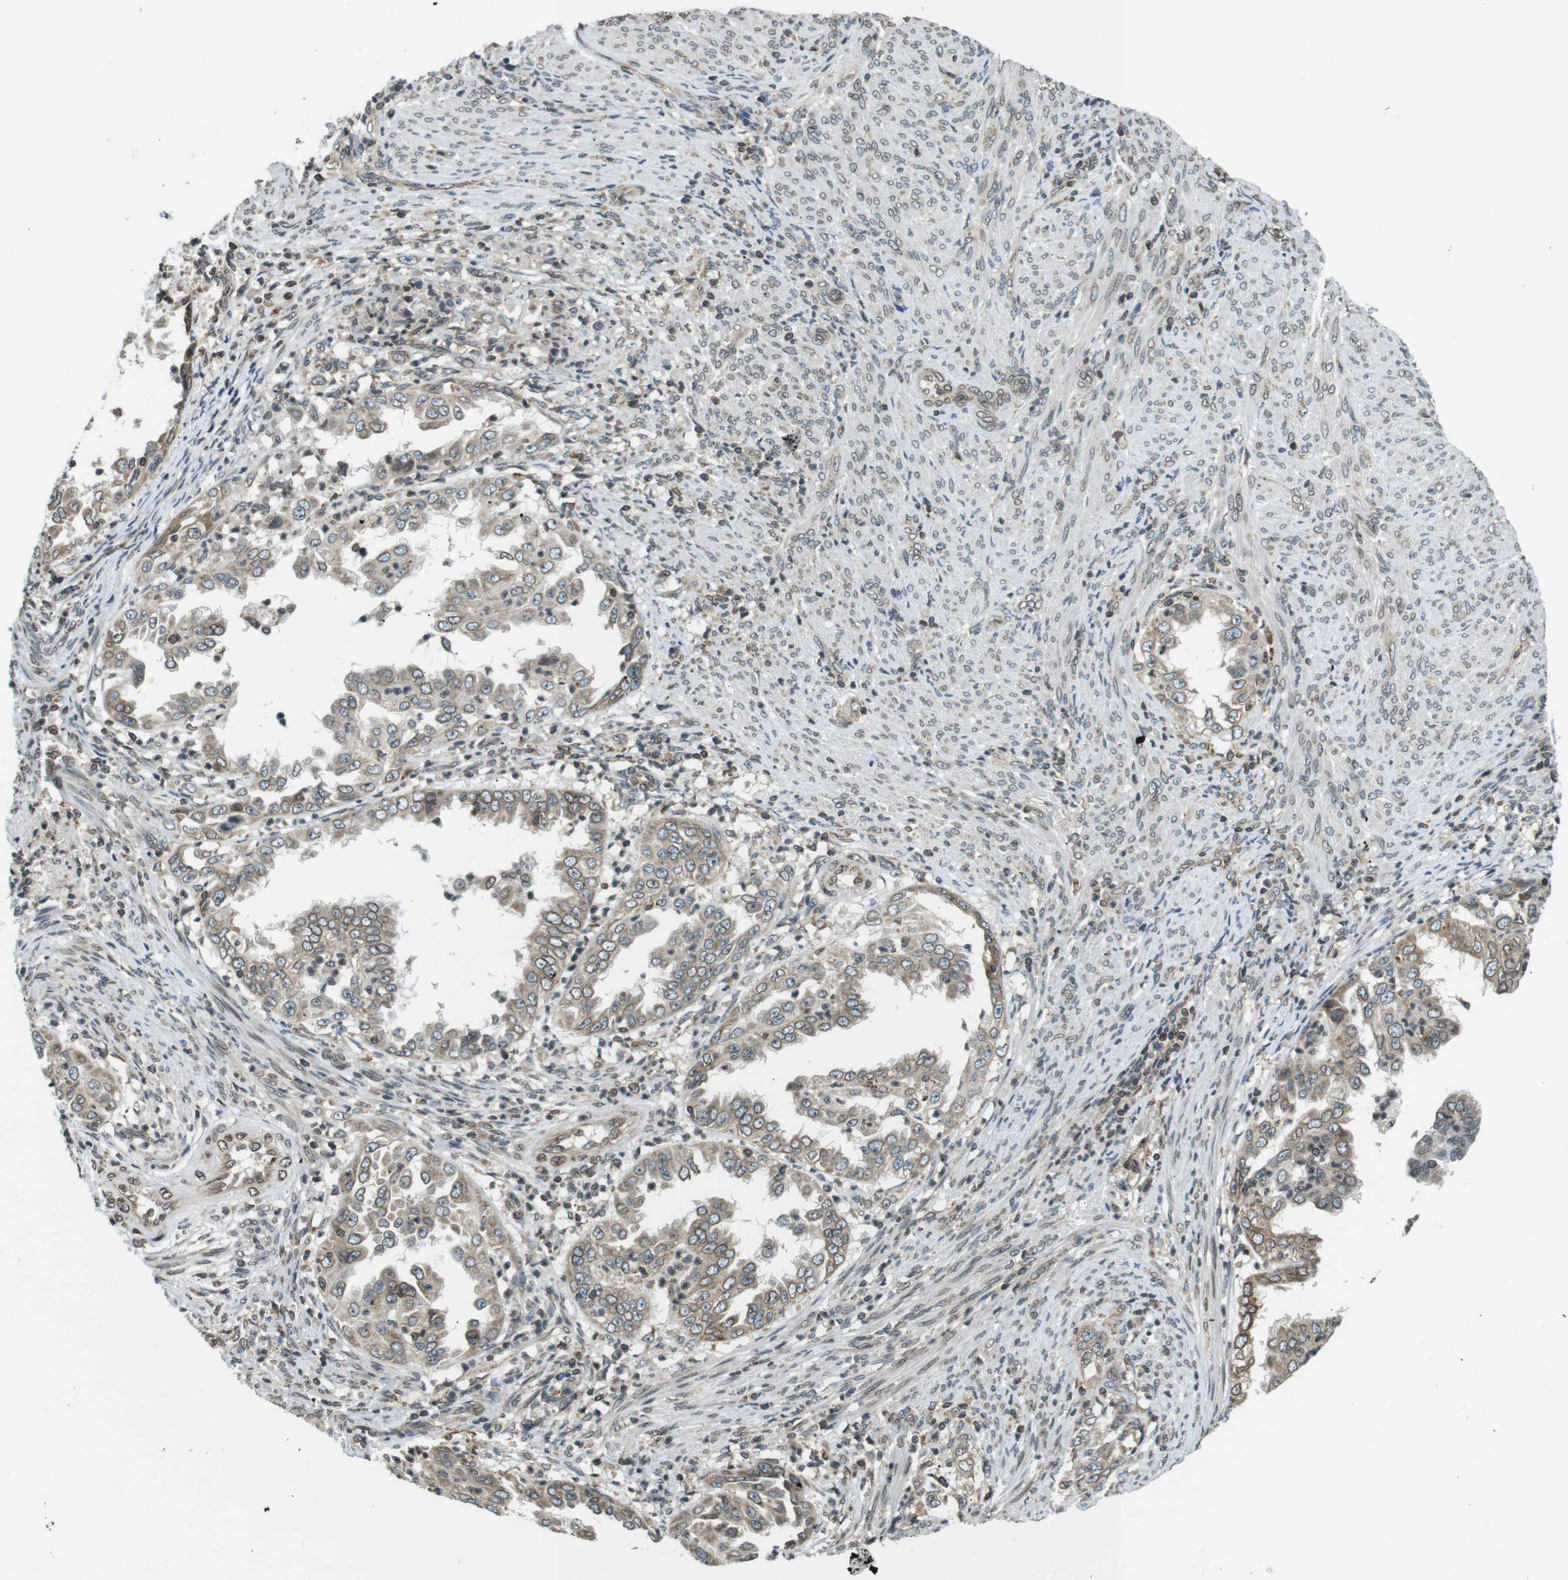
{"staining": {"intensity": "weak", "quantity": ">75%", "location": "cytoplasmic/membranous,nuclear"}, "tissue": "endometrial cancer", "cell_type": "Tumor cells", "image_type": "cancer", "snomed": [{"axis": "morphology", "description": "Adenocarcinoma, NOS"}, {"axis": "topography", "description": "Endometrium"}], "caption": "Protein staining of endometrial adenocarcinoma tissue exhibits weak cytoplasmic/membranous and nuclear positivity in approximately >75% of tumor cells.", "gene": "TMX4", "patient": {"sex": "female", "age": 85}}